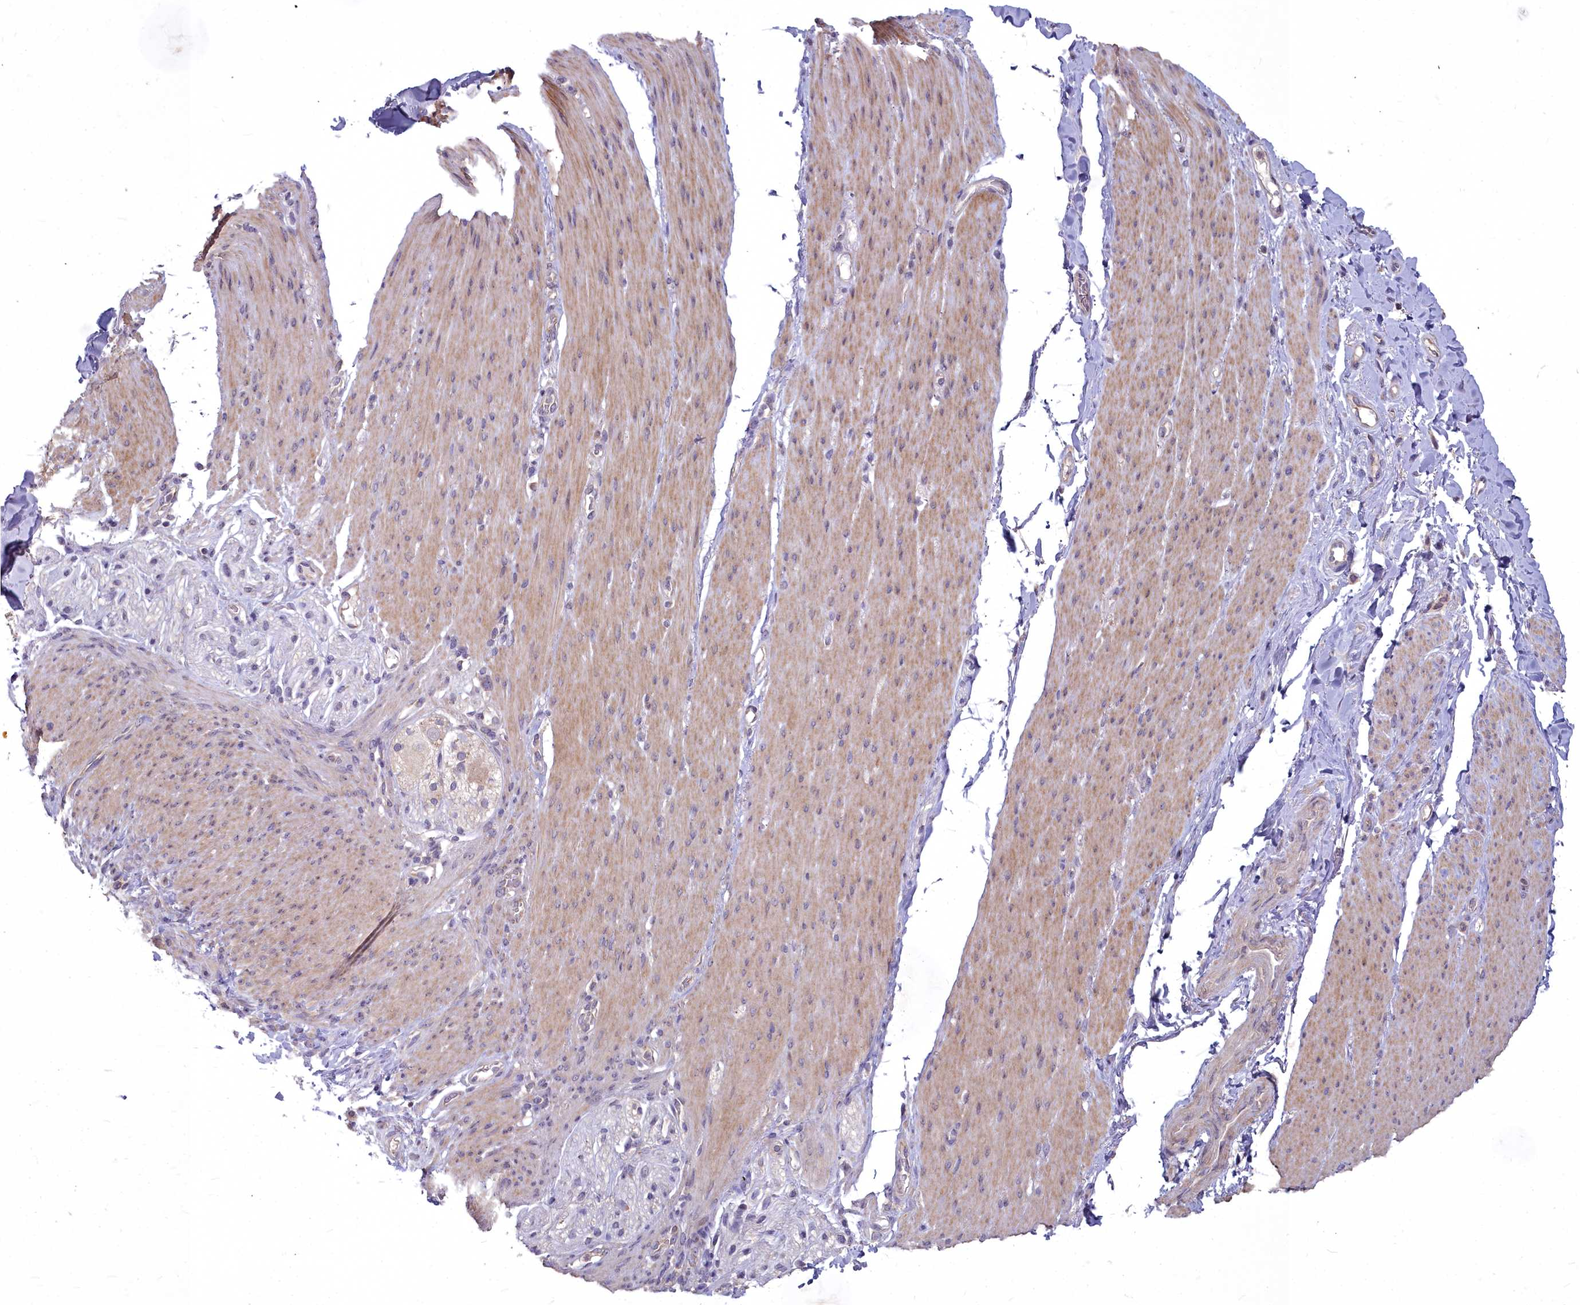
{"staining": {"intensity": "weak", "quantity": ">75%", "location": "cytoplasmic/membranous"}, "tissue": "adipose tissue", "cell_type": "Adipocytes", "image_type": "normal", "snomed": [{"axis": "morphology", "description": "Normal tissue, NOS"}, {"axis": "topography", "description": "Colon"}, {"axis": "topography", "description": "Peripheral nerve tissue"}], "caption": "Normal adipose tissue was stained to show a protein in brown. There is low levels of weak cytoplasmic/membranous expression in about >75% of adipocytes. The protein is stained brown, and the nuclei are stained in blue (DAB (3,3'-diaminobenzidine) IHC with brightfield microscopy, high magnification).", "gene": "MICU2", "patient": {"sex": "female", "age": 61}}